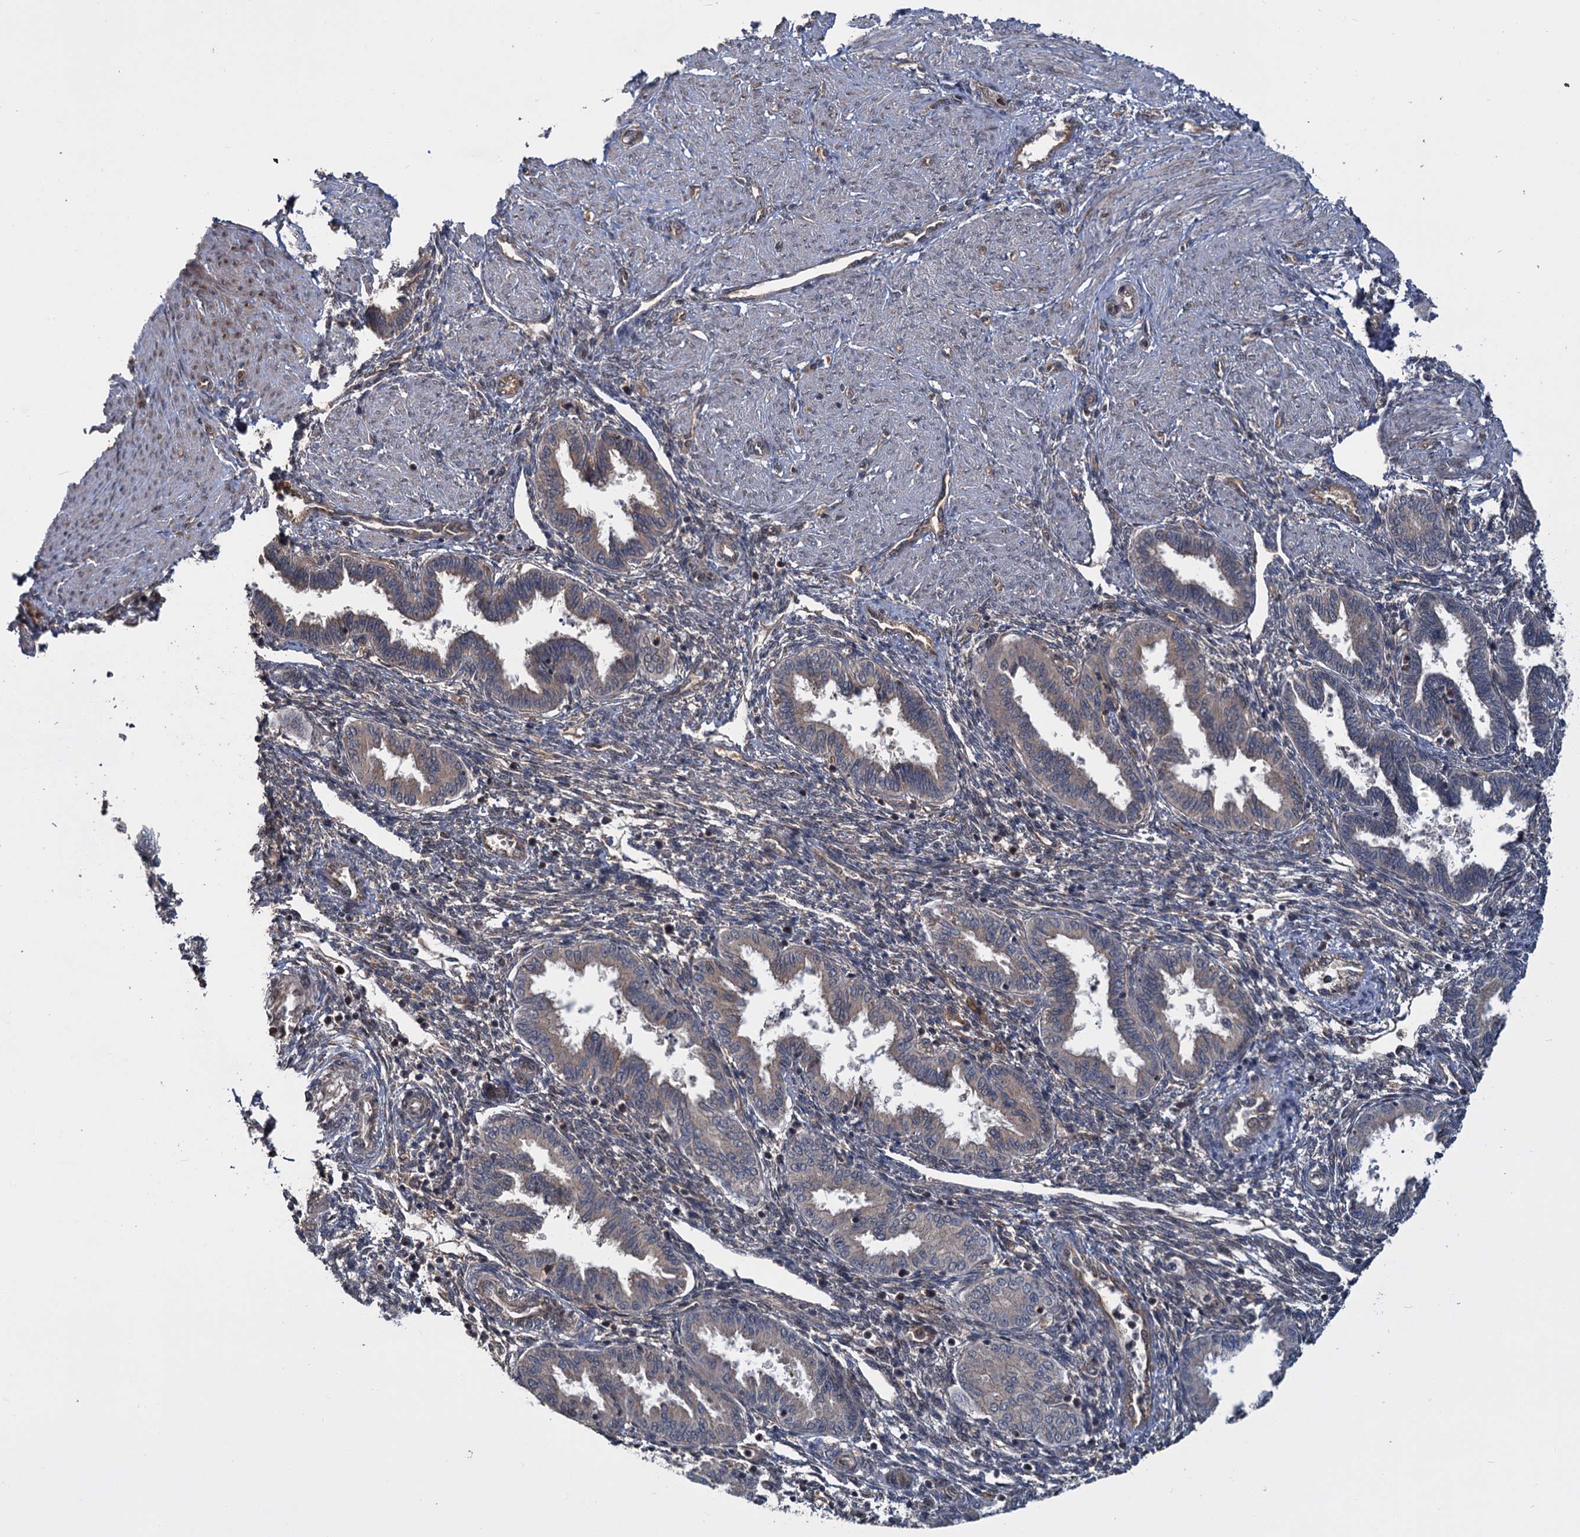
{"staining": {"intensity": "weak", "quantity": "25%-75%", "location": "cytoplasmic/membranous"}, "tissue": "endometrium", "cell_type": "Cells in endometrial stroma", "image_type": "normal", "snomed": [{"axis": "morphology", "description": "Normal tissue, NOS"}, {"axis": "topography", "description": "Endometrium"}], "caption": "Protein expression analysis of benign human endometrium reveals weak cytoplasmic/membranous staining in about 25%-75% of cells in endometrial stroma. The staining was performed using DAB (3,3'-diaminobenzidine), with brown indicating positive protein expression. Nuclei are stained blue with hematoxylin.", "gene": "KANSL2", "patient": {"sex": "female", "age": 33}}